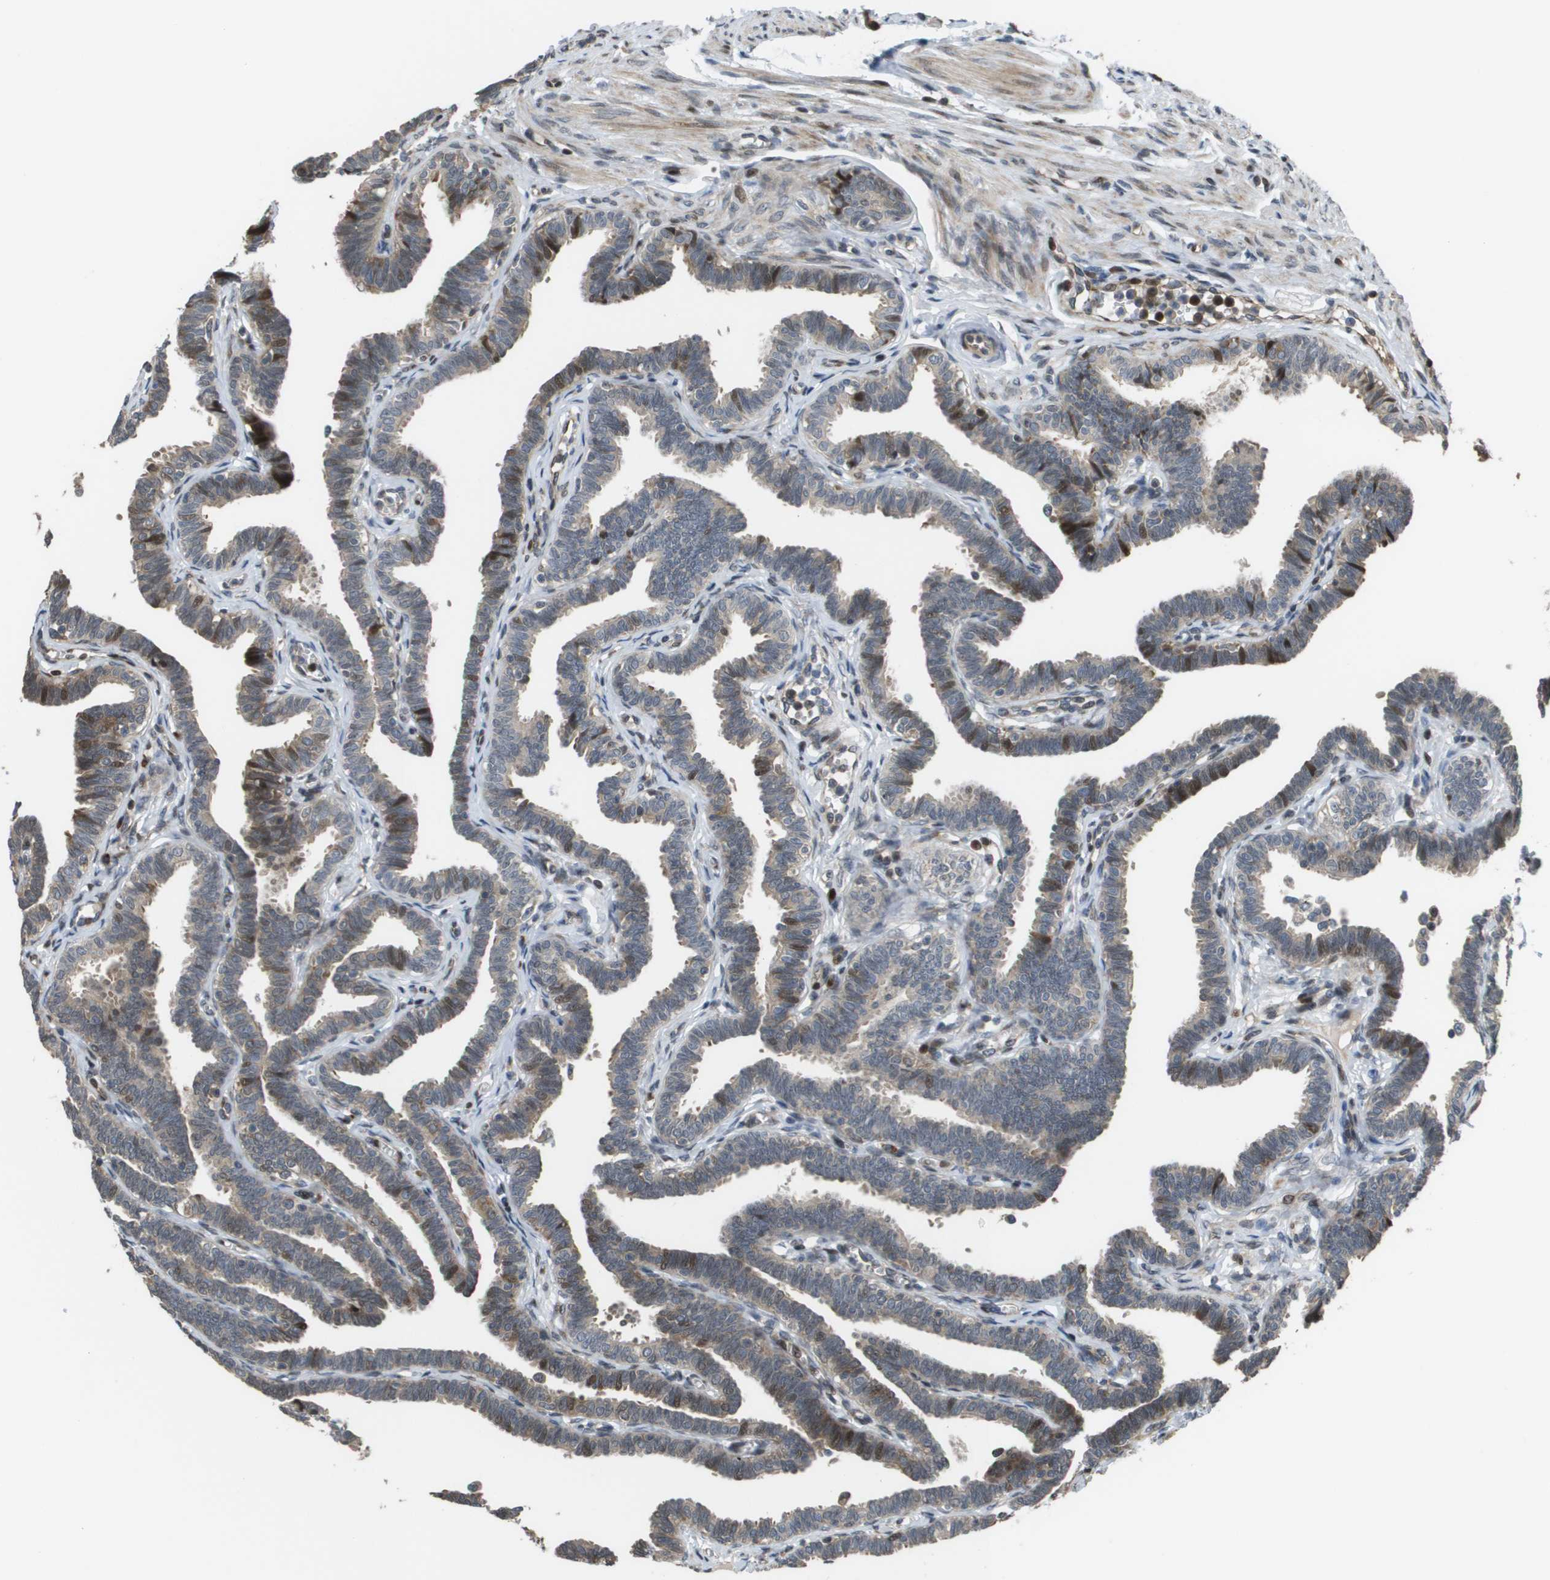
{"staining": {"intensity": "moderate", "quantity": "<25%", "location": "nuclear"}, "tissue": "fallopian tube", "cell_type": "Glandular cells", "image_type": "normal", "snomed": [{"axis": "morphology", "description": "Normal tissue, NOS"}, {"axis": "topography", "description": "Fallopian tube"}, {"axis": "topography", "description": "Ovary"}], "caption": "Immunohistochemical staining of normal human fallopian tube shows <25% levels of moderate nuclear protein positivity in approximately <25% of glandular cells.", "gene": "AXIN2", "patient": {"sex": "female", "age": 23}}